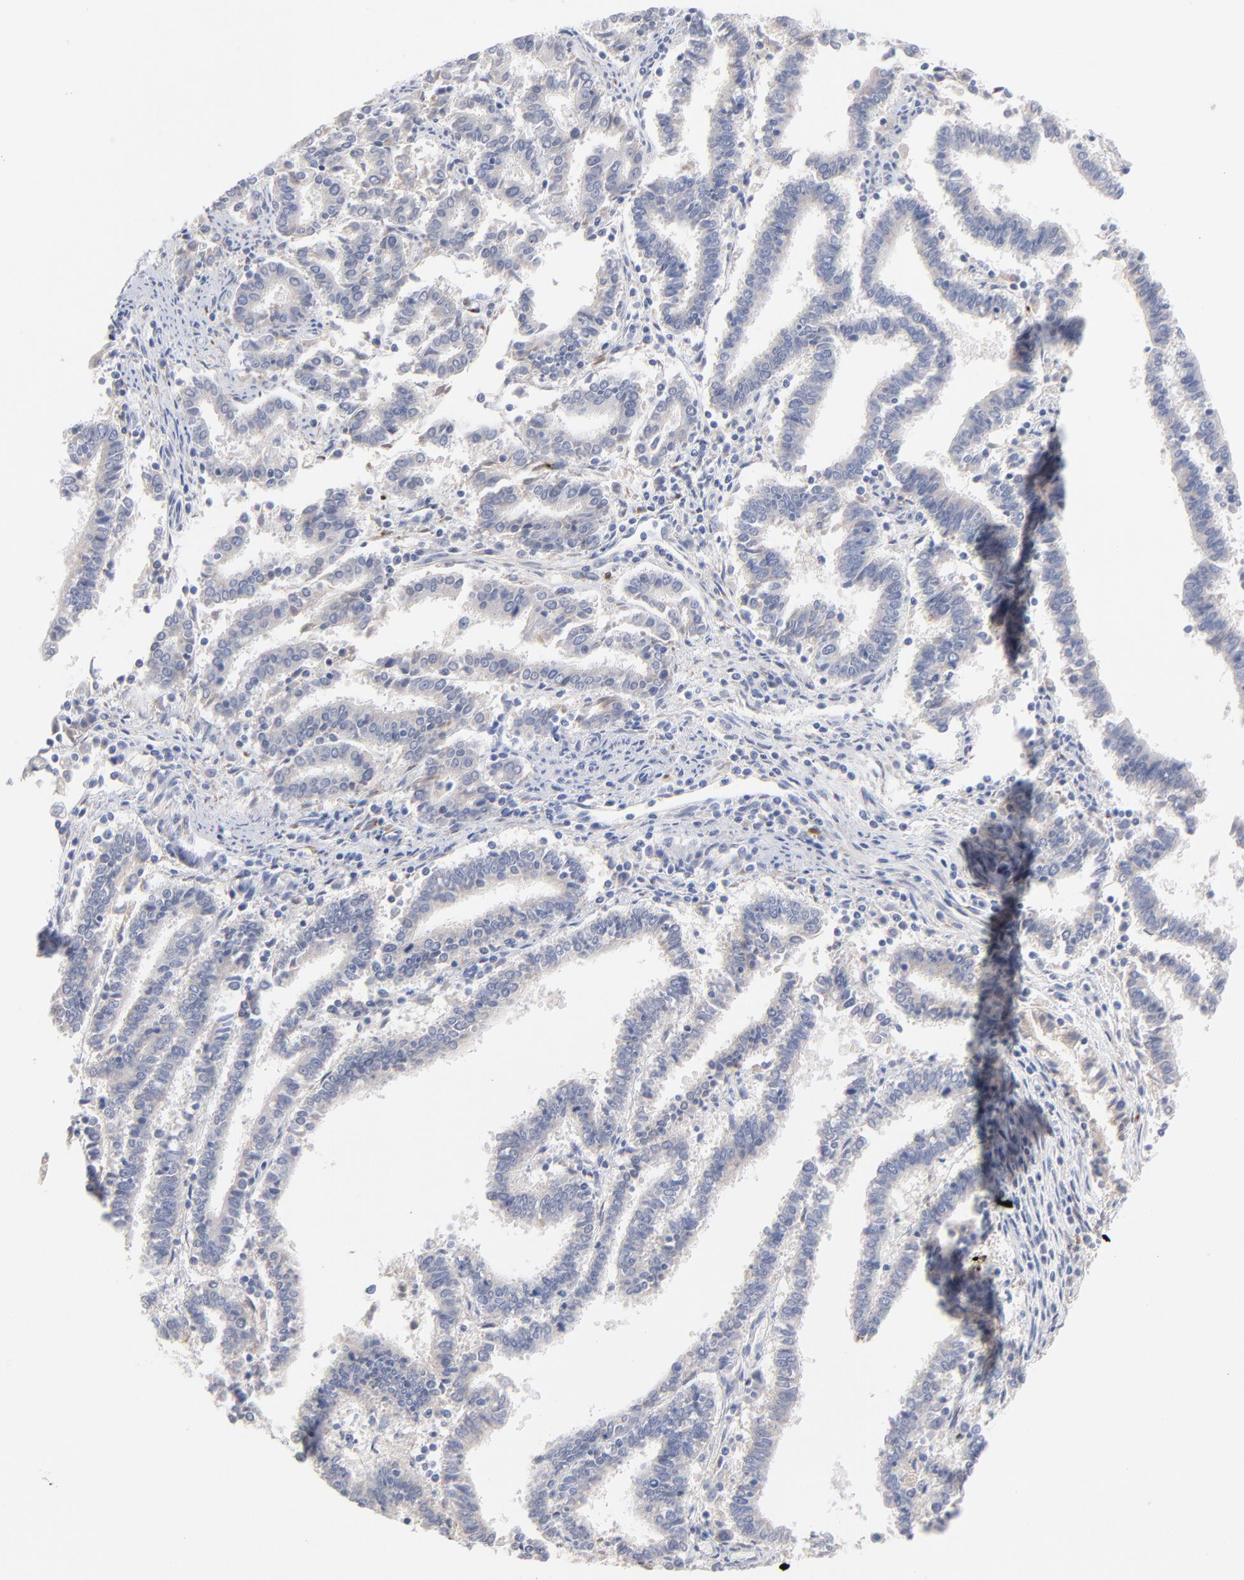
{"staining": {"intensity": "negative", "quantity": "none", "location": "none"}, "tissue": "endometrial cancer", "cell_type": "Tumor cells", "image_type": "cancer", "snomed": [{"axis": "morphology", "description": "Adenocarcinoma, NOS"}, {"axis": "topography", "description": "Uterus"}], "caption": "Immunohistochemical staining of human endometrial adenocarcinoma displays no significant positivity in tumor cells. (Stains: DAB immunohistochemistry (IHC) with hematoxylin counter stain, Microscopy: brightfield microscopy at high magnification).", "gene": "F12", "patient": {"sex": "female", "age": 83}}